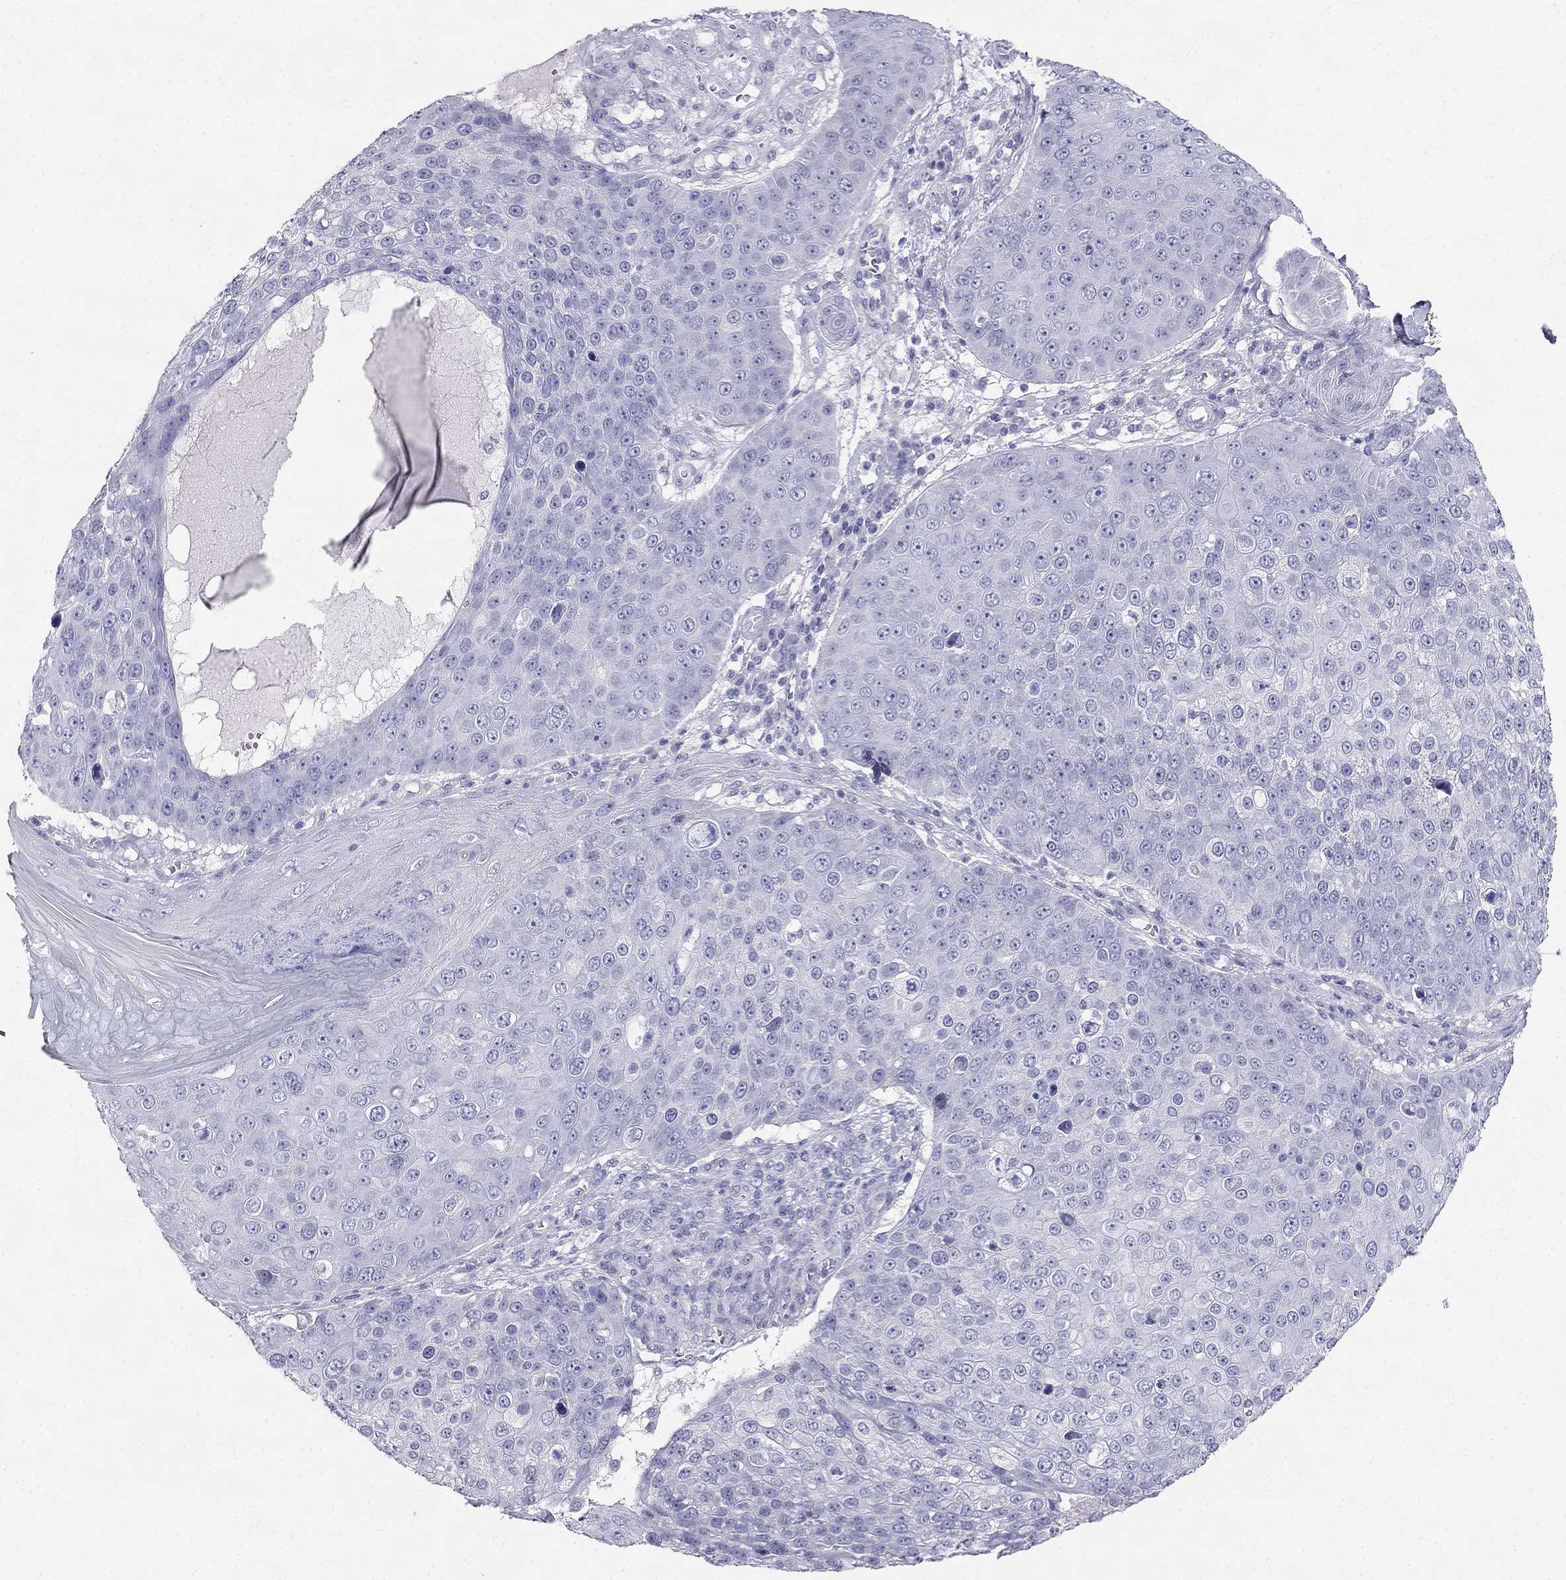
{"staining": {"intensity": "negative", "quantity": "none", "location": "none"}, "tissue": "skin cancer", "cell_type": "Tumor cells", "image_type": "cancer", "snomed": [{"axis": "morphology", "description": "Squamous cell carcinoma, NOS"}, {"axis": "topography", "description": "Skin"}], "caption": "High power microscopy photomicrograph of an immunohistochemistry photomicrograph of skin squamous cell carcinoma, revealing no significant expression in tumor cells. (IHC, brightfield microscopy, high magnification).", "gene": "RFLNA", "patient": {"sex": "male", "age": 71}}